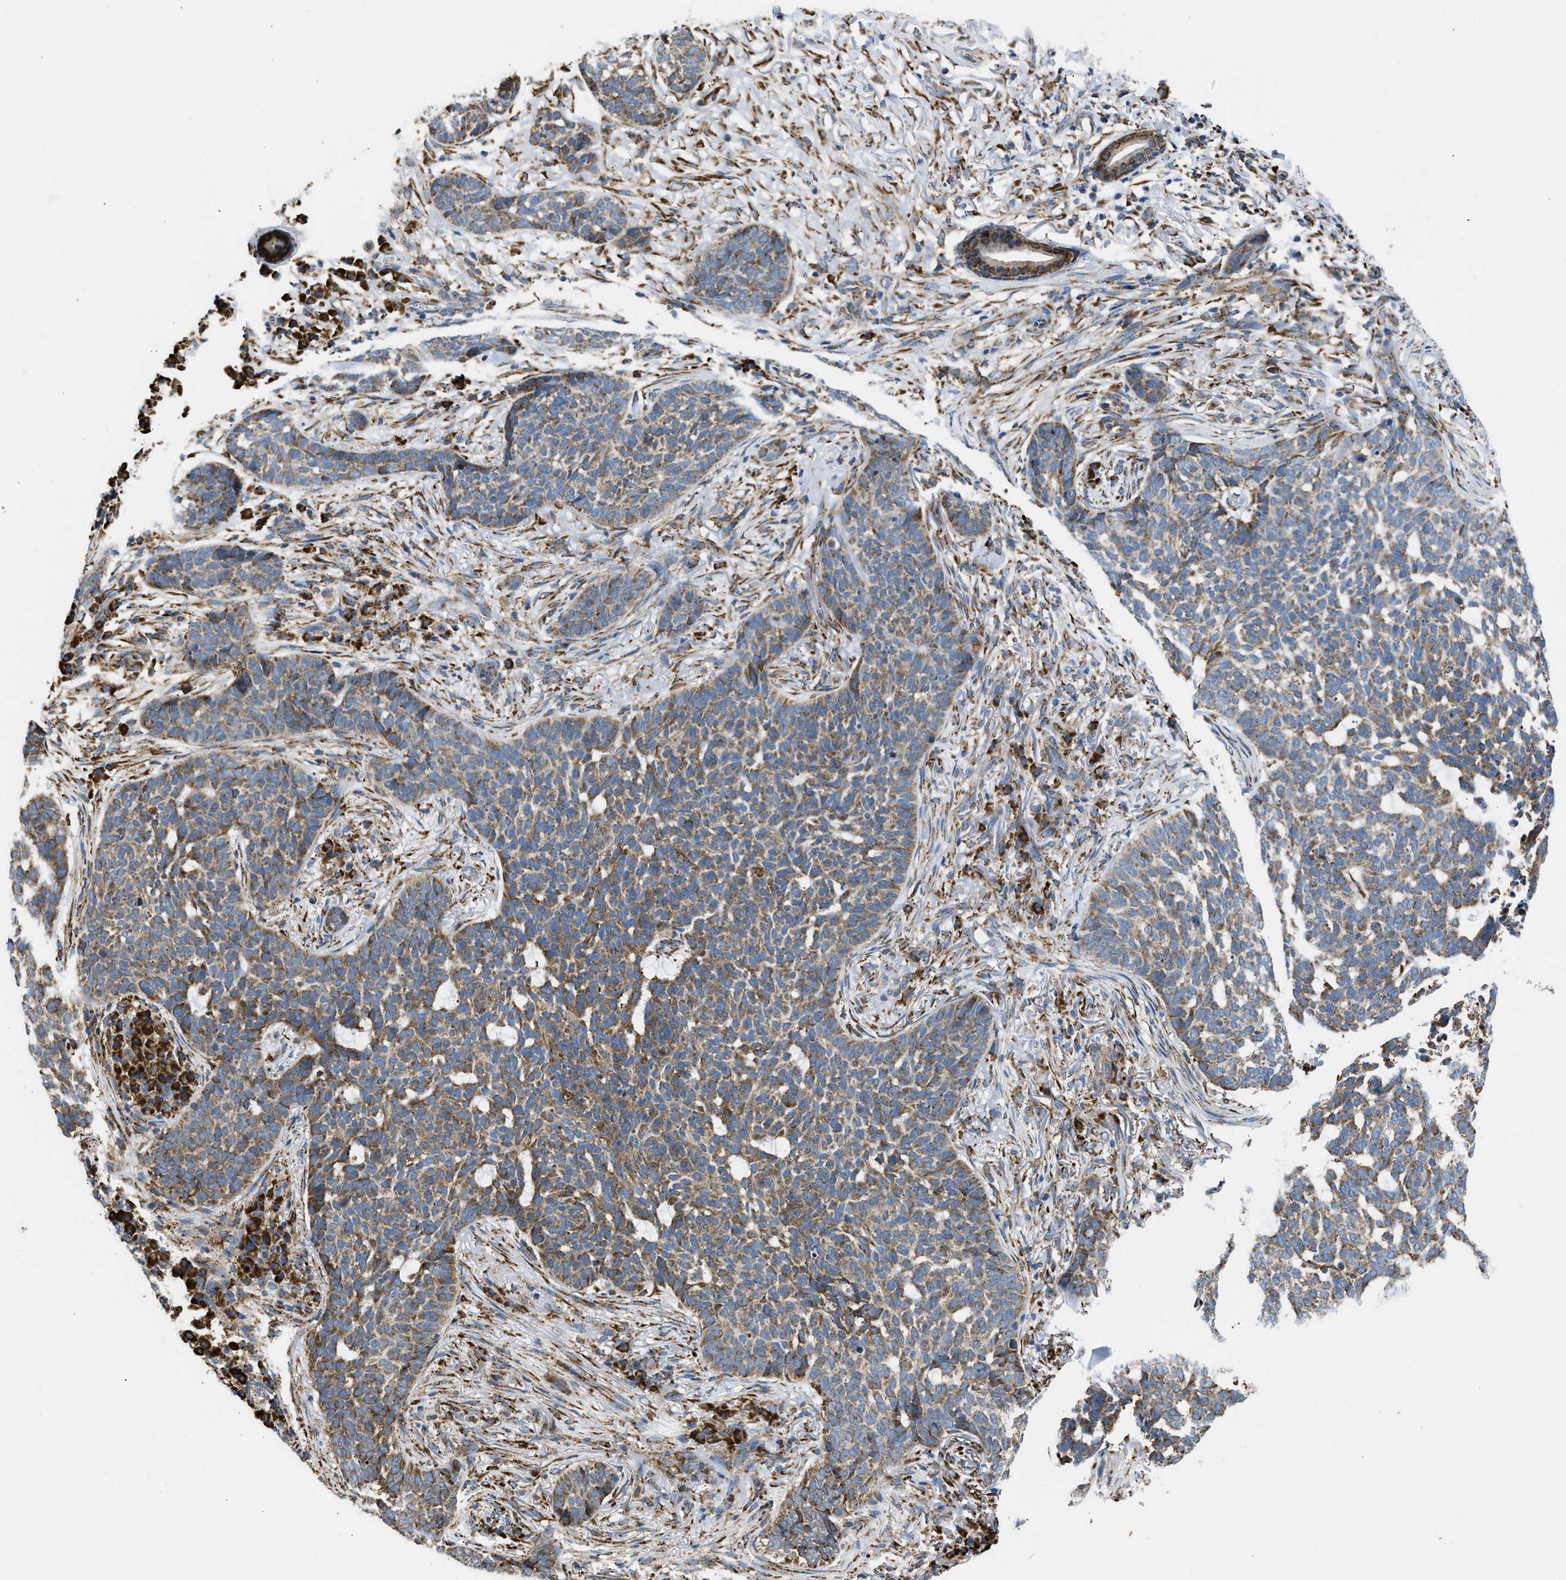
{"staining": {"intensity": "moderate", "quantity": ">75%", "location": "cytoplasmic/membranous"}, "tissue": "skin cancer", "cell_type": "Tumor cells", "image_type": "cancer", "snomed": [{"axis": "morphology", "description": "Basal cell carcinoma"}, {"axis": "topography", "description": "Skin"}], "caption": "Human basal cell carcinoma (skin) stained for a protein (brown) displays moderate cytoplasmic/membranous positive expression in about >75% of tumor cells.", "gene": "CYCS", "patient": {"sex": "male", "age": 85}}